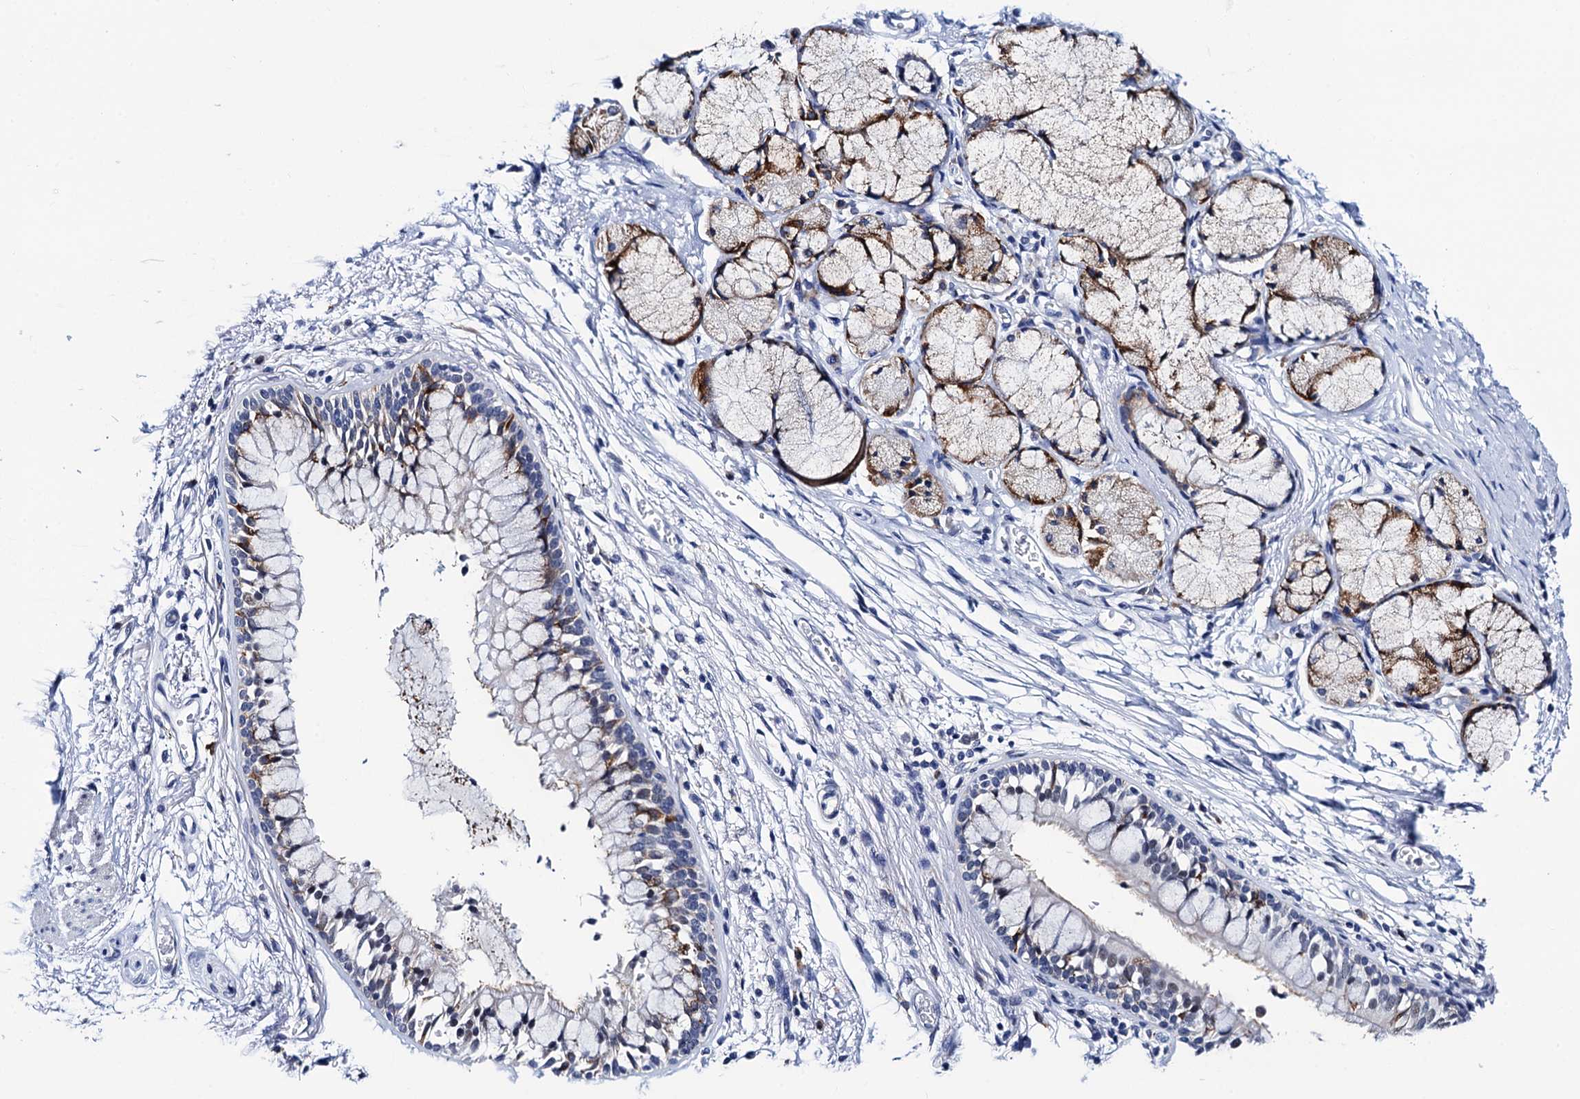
{"staining": {"intensity": "moderate", "quantity": "<25%", "location": "cytoplasmic/membranous"}, "tissue": "bronchus", "cell_type": "Respiratory epithelial cells", "image_type": "normal", "snomed": [{"axis": "morphology", "description": "Normal tissue, NOS"}, {"axis": "morphology", "description": "Inflammation, NOS"}, {"axis": "topography", "description": "Cartilage tissue"}, {"axis": "topography", "description": "Bronchus"}, {"axis": "topography", "description": "Lung"}], "caption": "Respiratory epithelial cells display moderate cytoplasmic/membranous staining in approximately <25% of cells in benign bronchus. (DAB = brown stain, brightfield microscopy at high magnification).", "gene": "SLC7A10", "patient": {"sex": "female", "age": 64}}